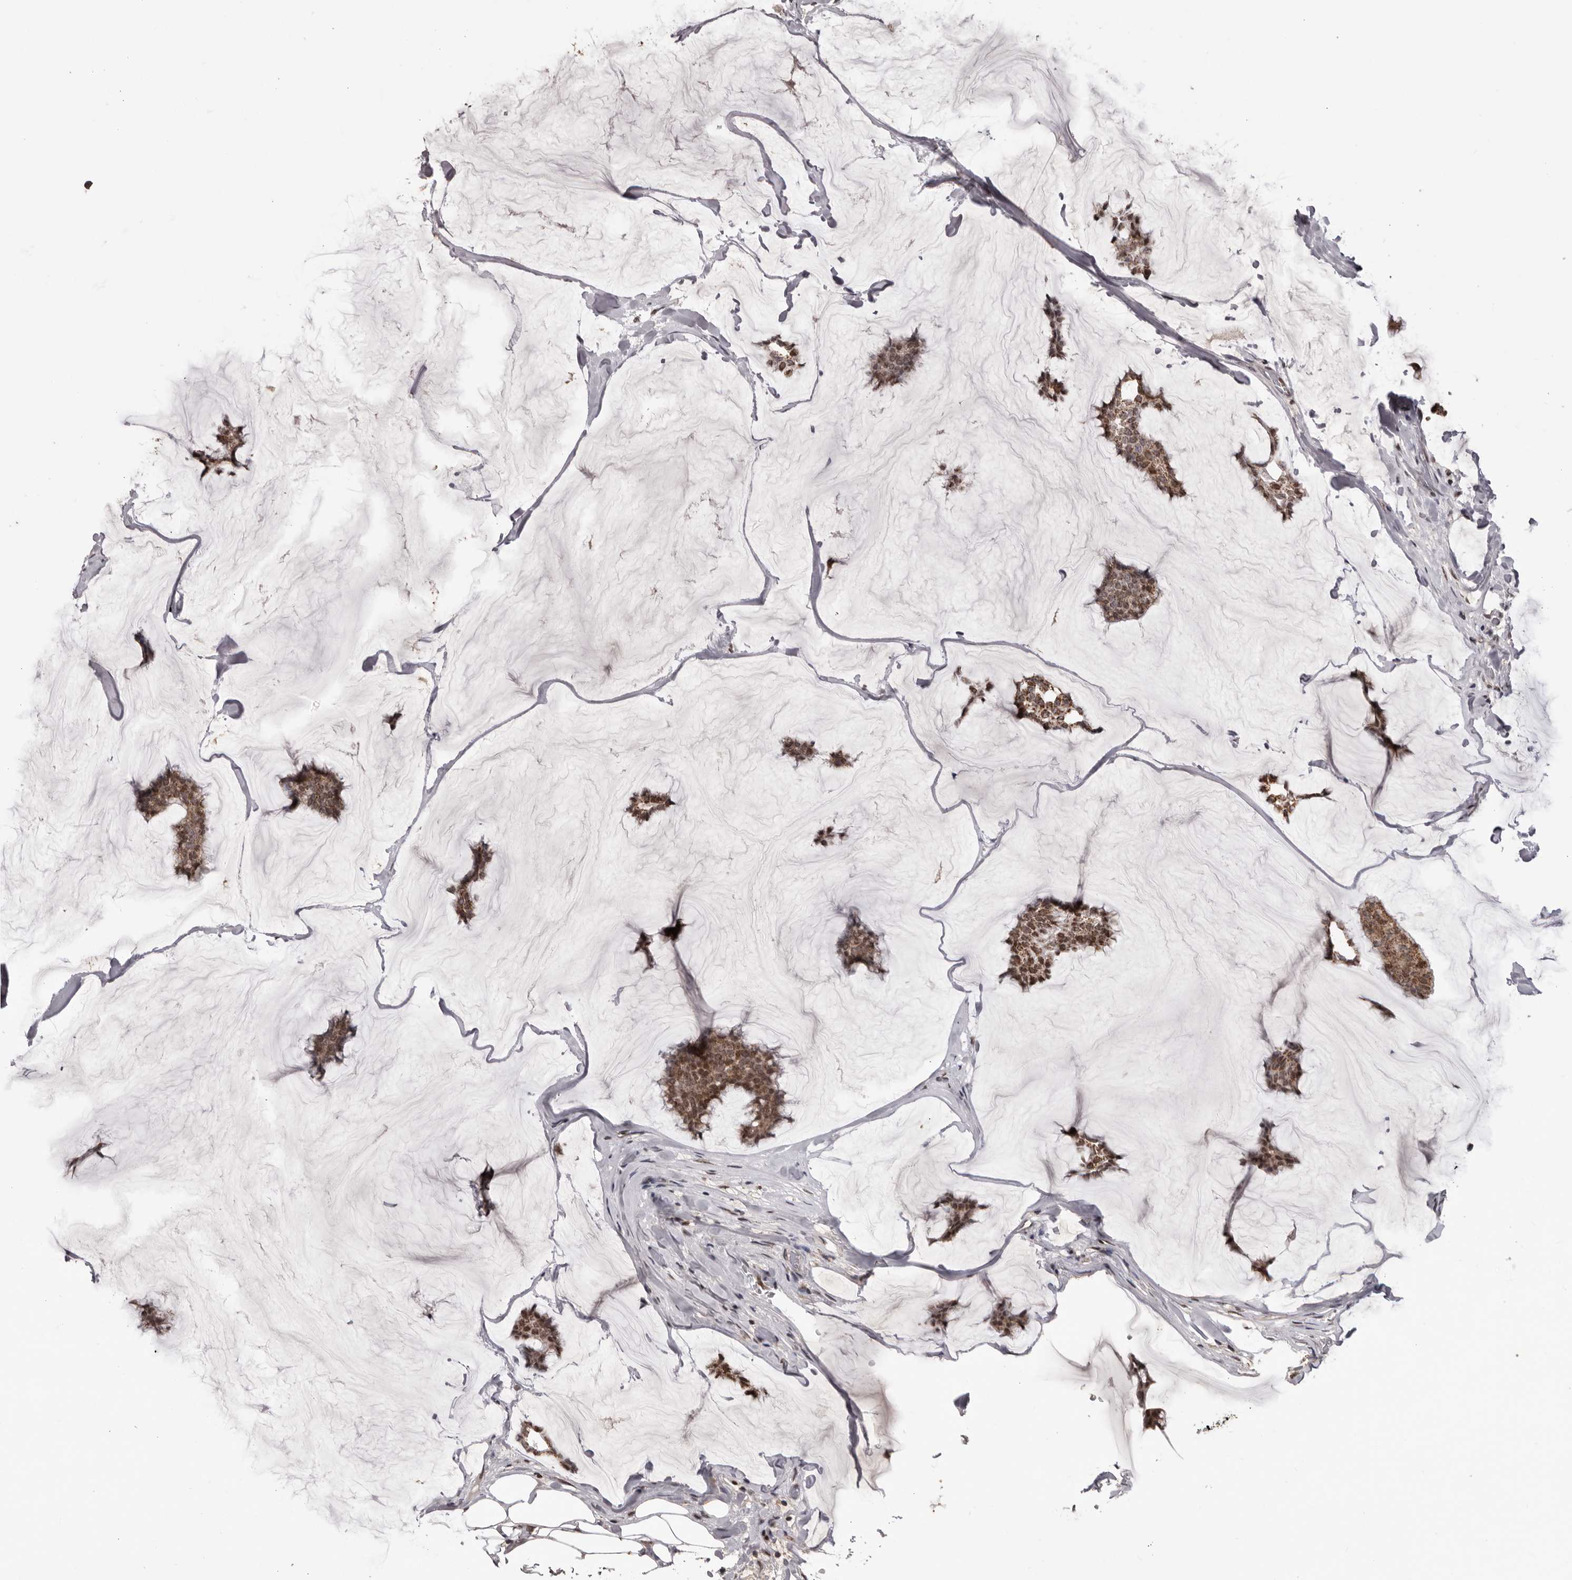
{"staining": {"intensity": "moderate", "quantity": ">75%", "location": "cytoplasmic/membranous,nuclear"}, "tissue": "breast cancer", "cell_type": "Tumor cells", "image_type": "cancer", "snomed": [{"axis": "morphology", "description": "Duct carcinoma"}, {"axis": "topography", "description": "Breast"}], "caption": "IHC of breast cancer displays medium levels of moderate cytoplasmic/membranous and nuclear positivity in approximately >75% of tumor cells.", "gene": "C17orf99", "patient": {"sex": "female", "age": 93}}